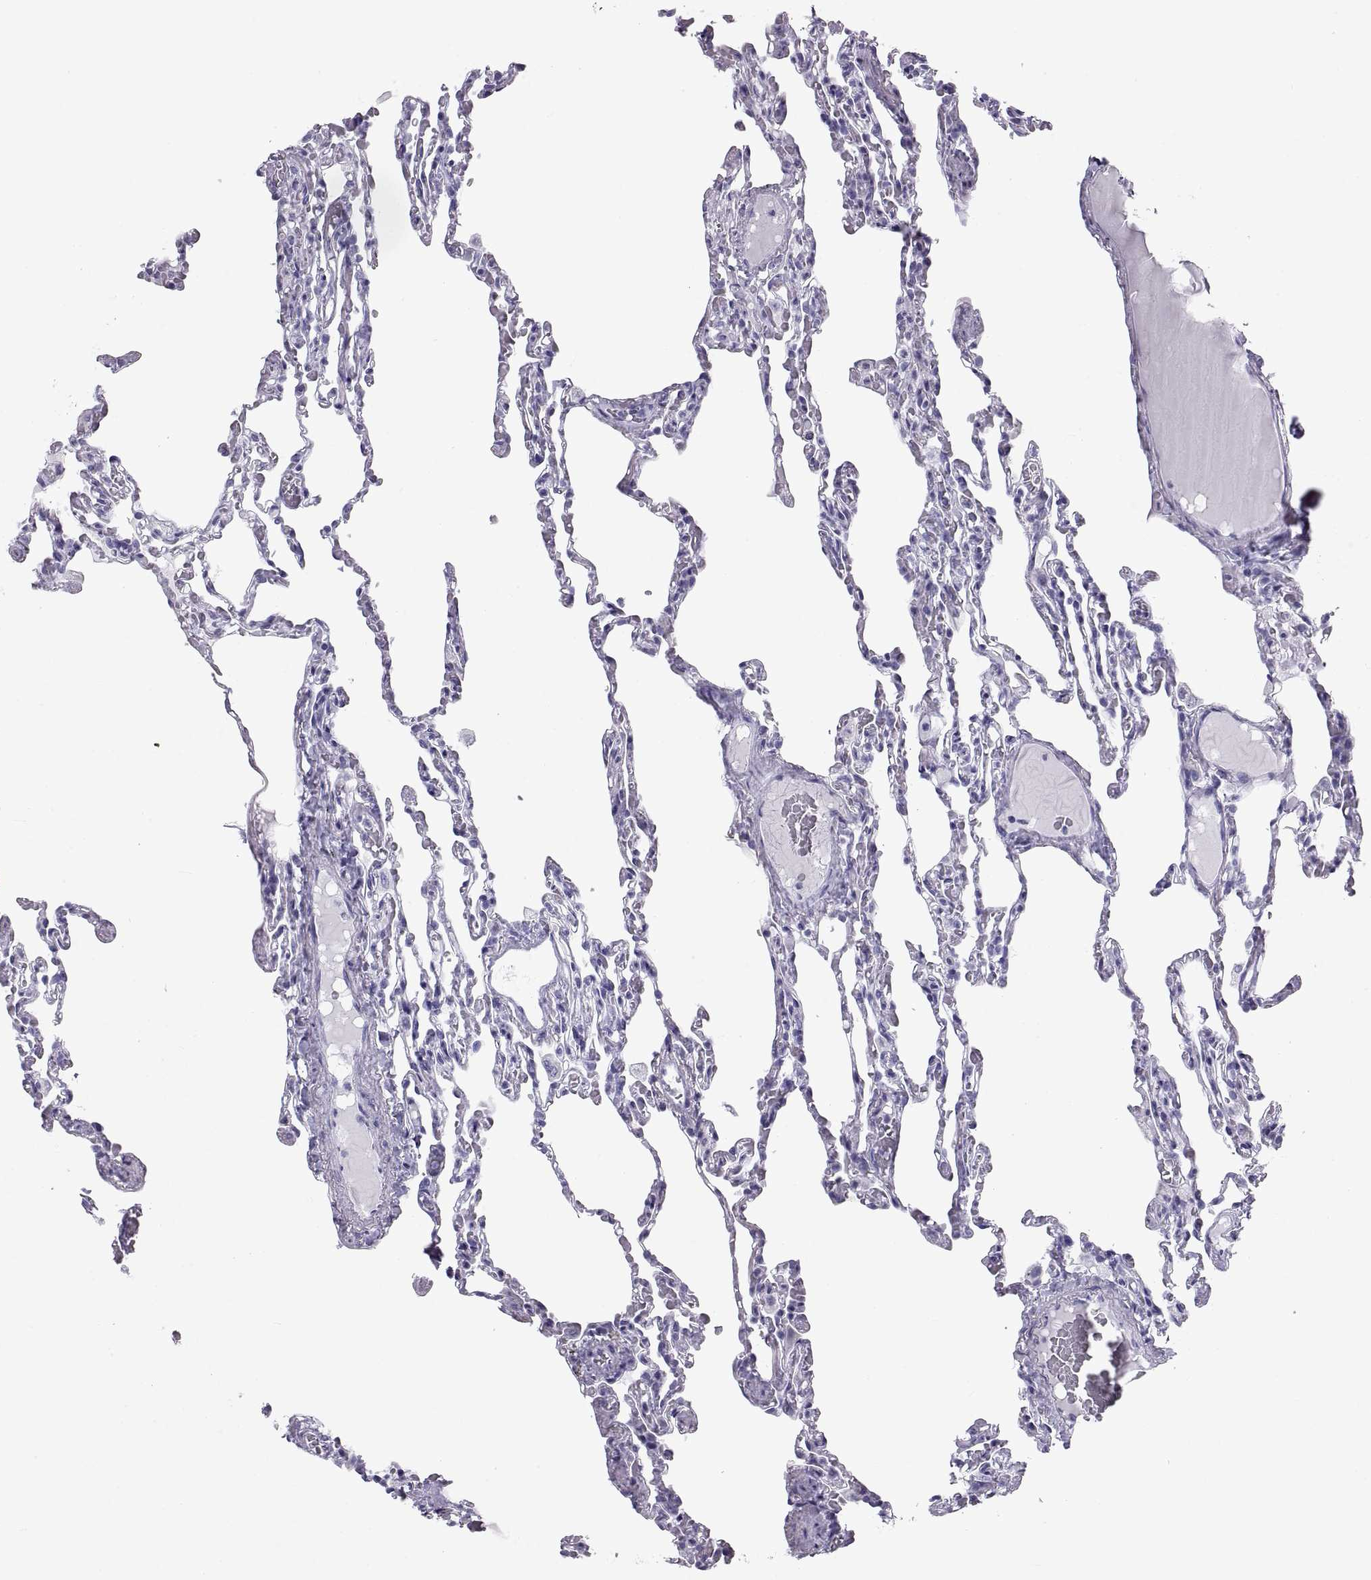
{"staining": {"intensity": "negative", "quantity": "none", "location": "none"}, "tissue": "lung", "cell_type": "Alveolar cells", "image_type": "normal", "snomed": [{"axis": "morphology", "description": "Normal tissue, NOS"}, {"axis": "topography", "description": "Lung"}], "caption": "High magnification brightfield microscopy of benign lung stained with DAB (brown) and counterstained with hematoxylin (blue): alveolar cells show no significant expression. Brightfield microscopy of immunohistochemistry (IHC) stained with DAB (3,3'-diaminobenzidine) (brown) and hematoxylin (blue), captured at high magnification.", "gene": "RLBP1", "patient": {"sex": "female", "age": 43}}